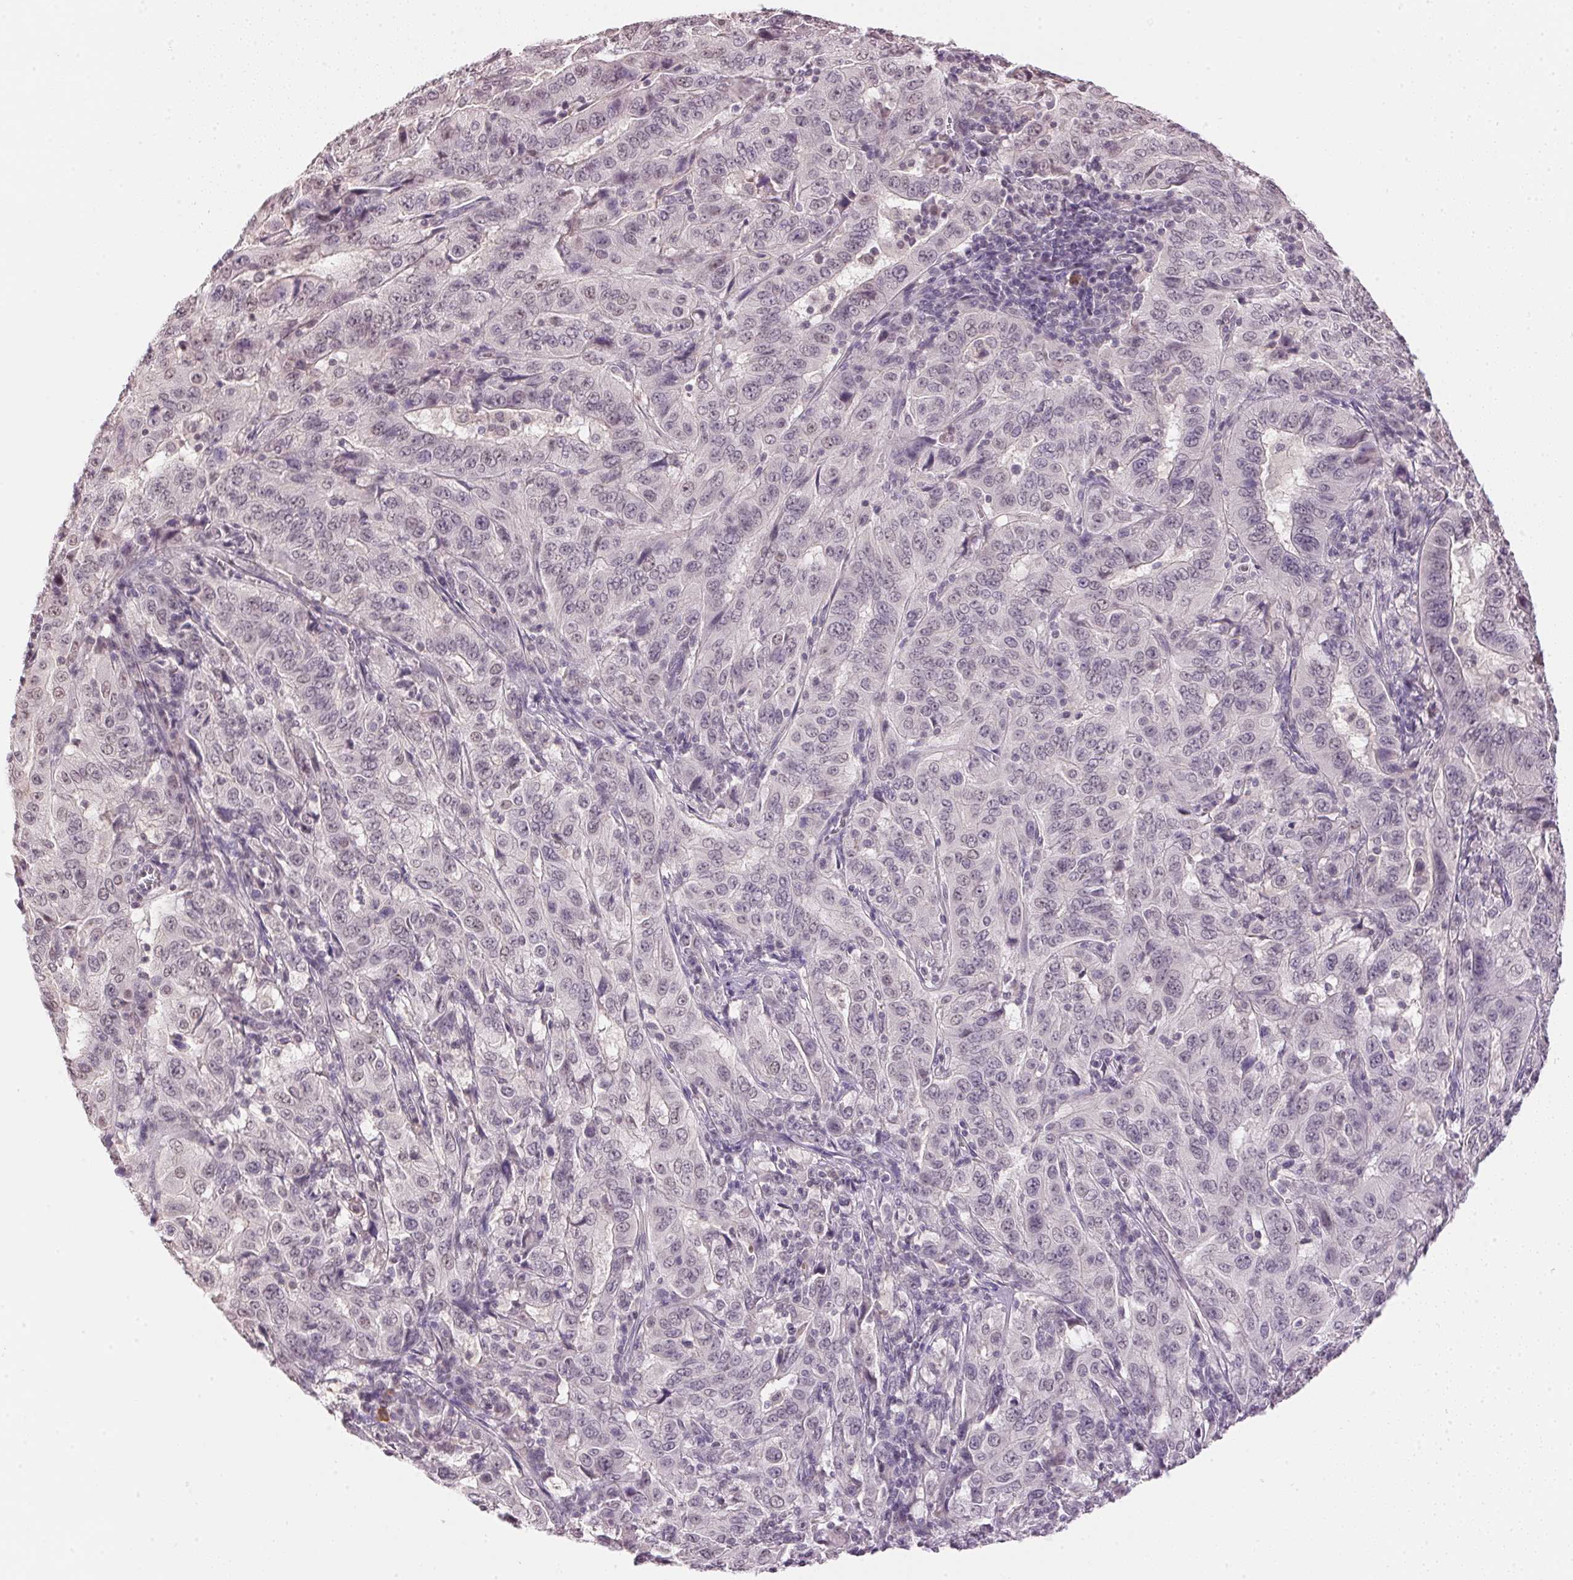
{"staining": {"intensity": "negative", "quantity": "none", "location": "none"}, "tissue": "pancreatic cancer", "cell_type": "Tumor cells", "image_type": "cancer", "snomed": [{"axis": "morphology", "description": "Adenocarcinoma, NOS"}, {"axis": "topography", "description": "Pancreas"}], "caption": "There is no significant expression in tumor cells of pancreatic cancer.", "gene": "FNDC4", "patient": {"sex": "male", "age": 63}}